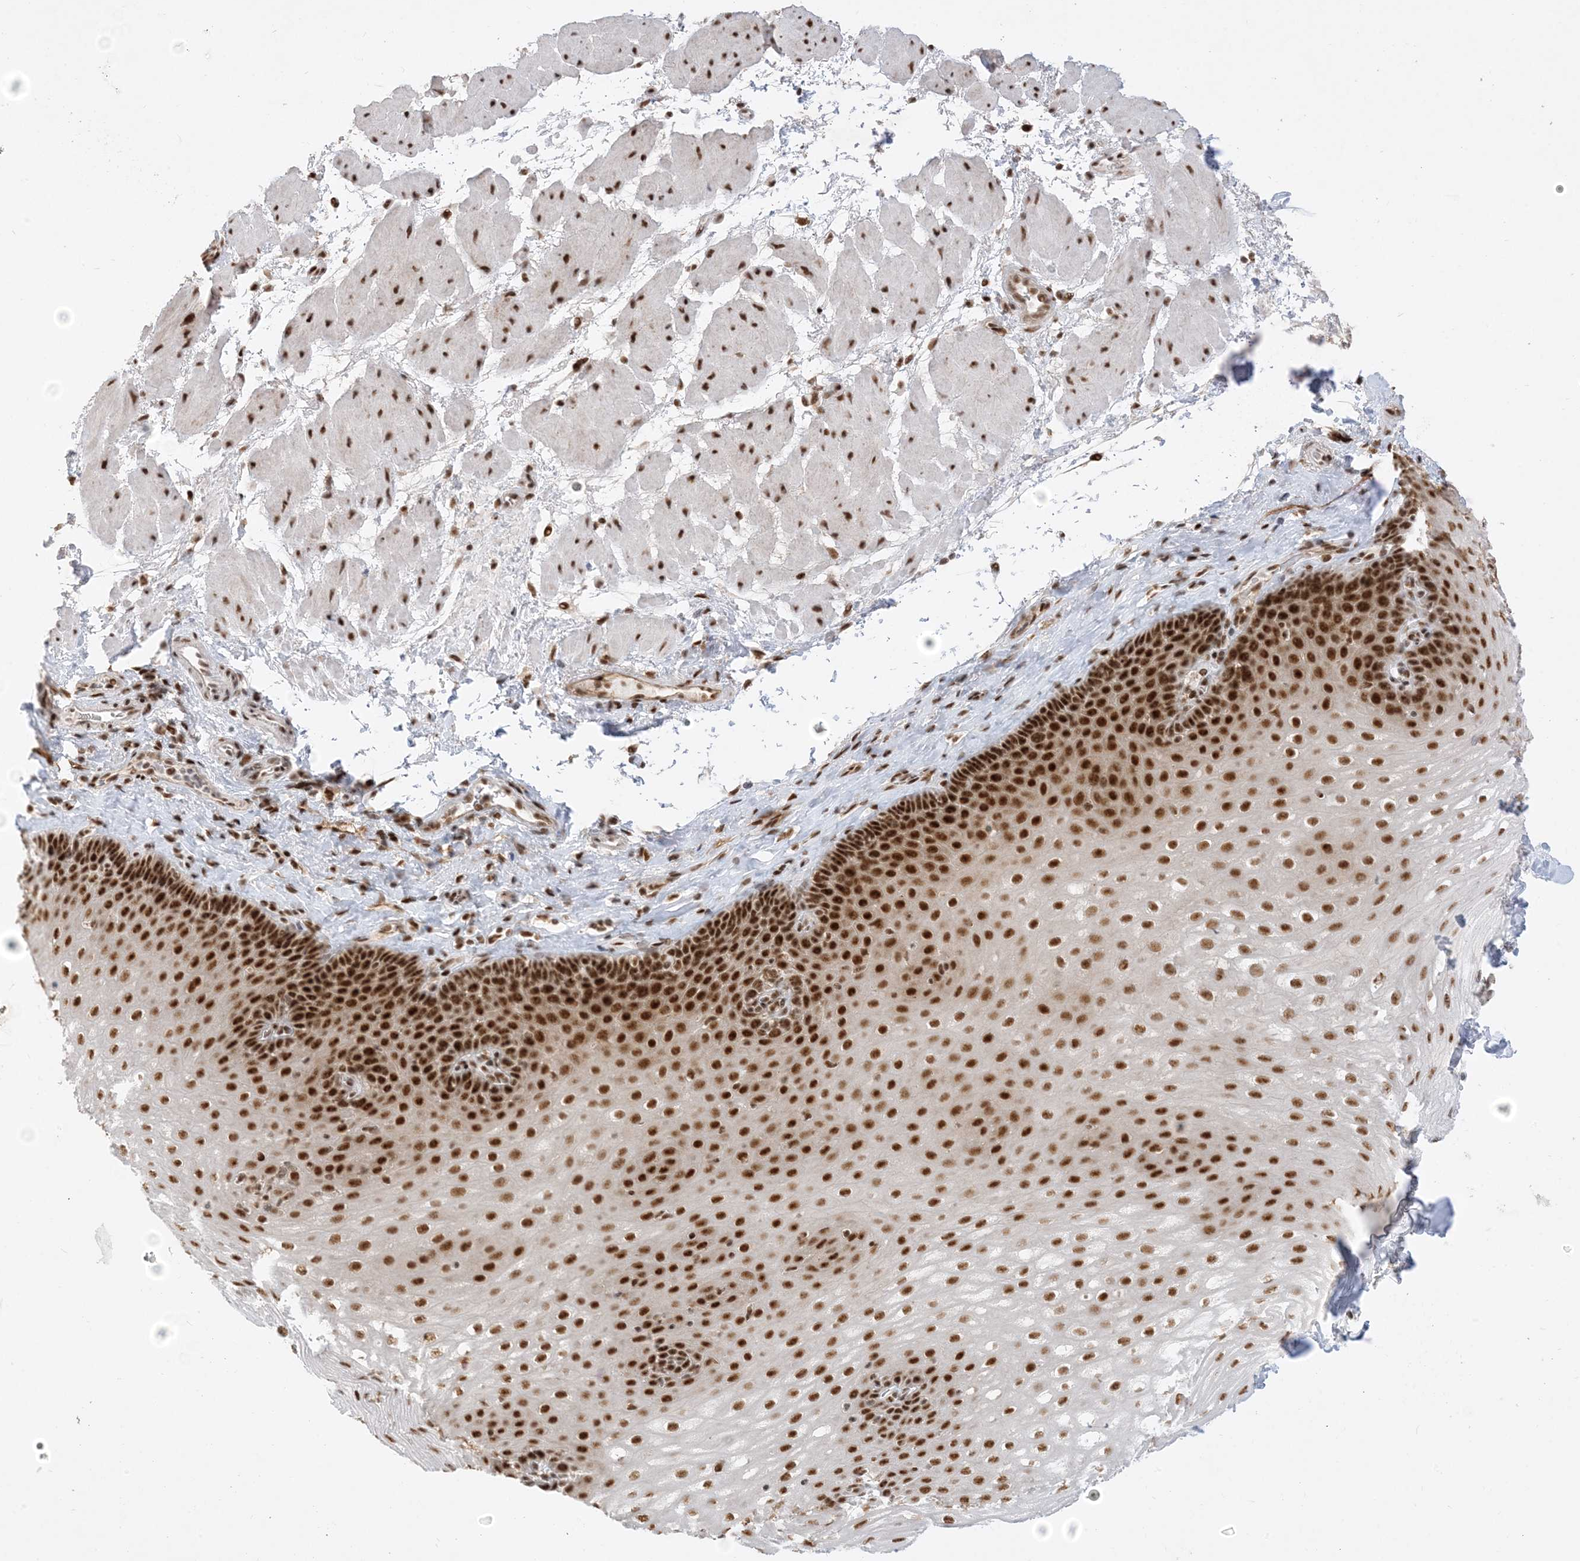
{"staining": {"intensity": "strong", "quantity": ">75%", "location": "nuclear"}, "tissue": "esophagus", "cell_type": "Squamous epithelial cells", "image_type": "normal", "snomed": [{"axis": "morphology", "description": "Normal tissue, NOS"}, {"axis": "topography", "description": "Esophagus"}], "caption": "An immunohistochemistry (IHC) photomicrograph of benign tissue is shown. Protein staining in brown highlights strong nuclear positivity in esophagus within squamous epithelial cells. (Brightfield microscopy of DAB IHC at high magnification).", "gene": "SF3A3", "patient": {"sex": "female", "age": 66}}